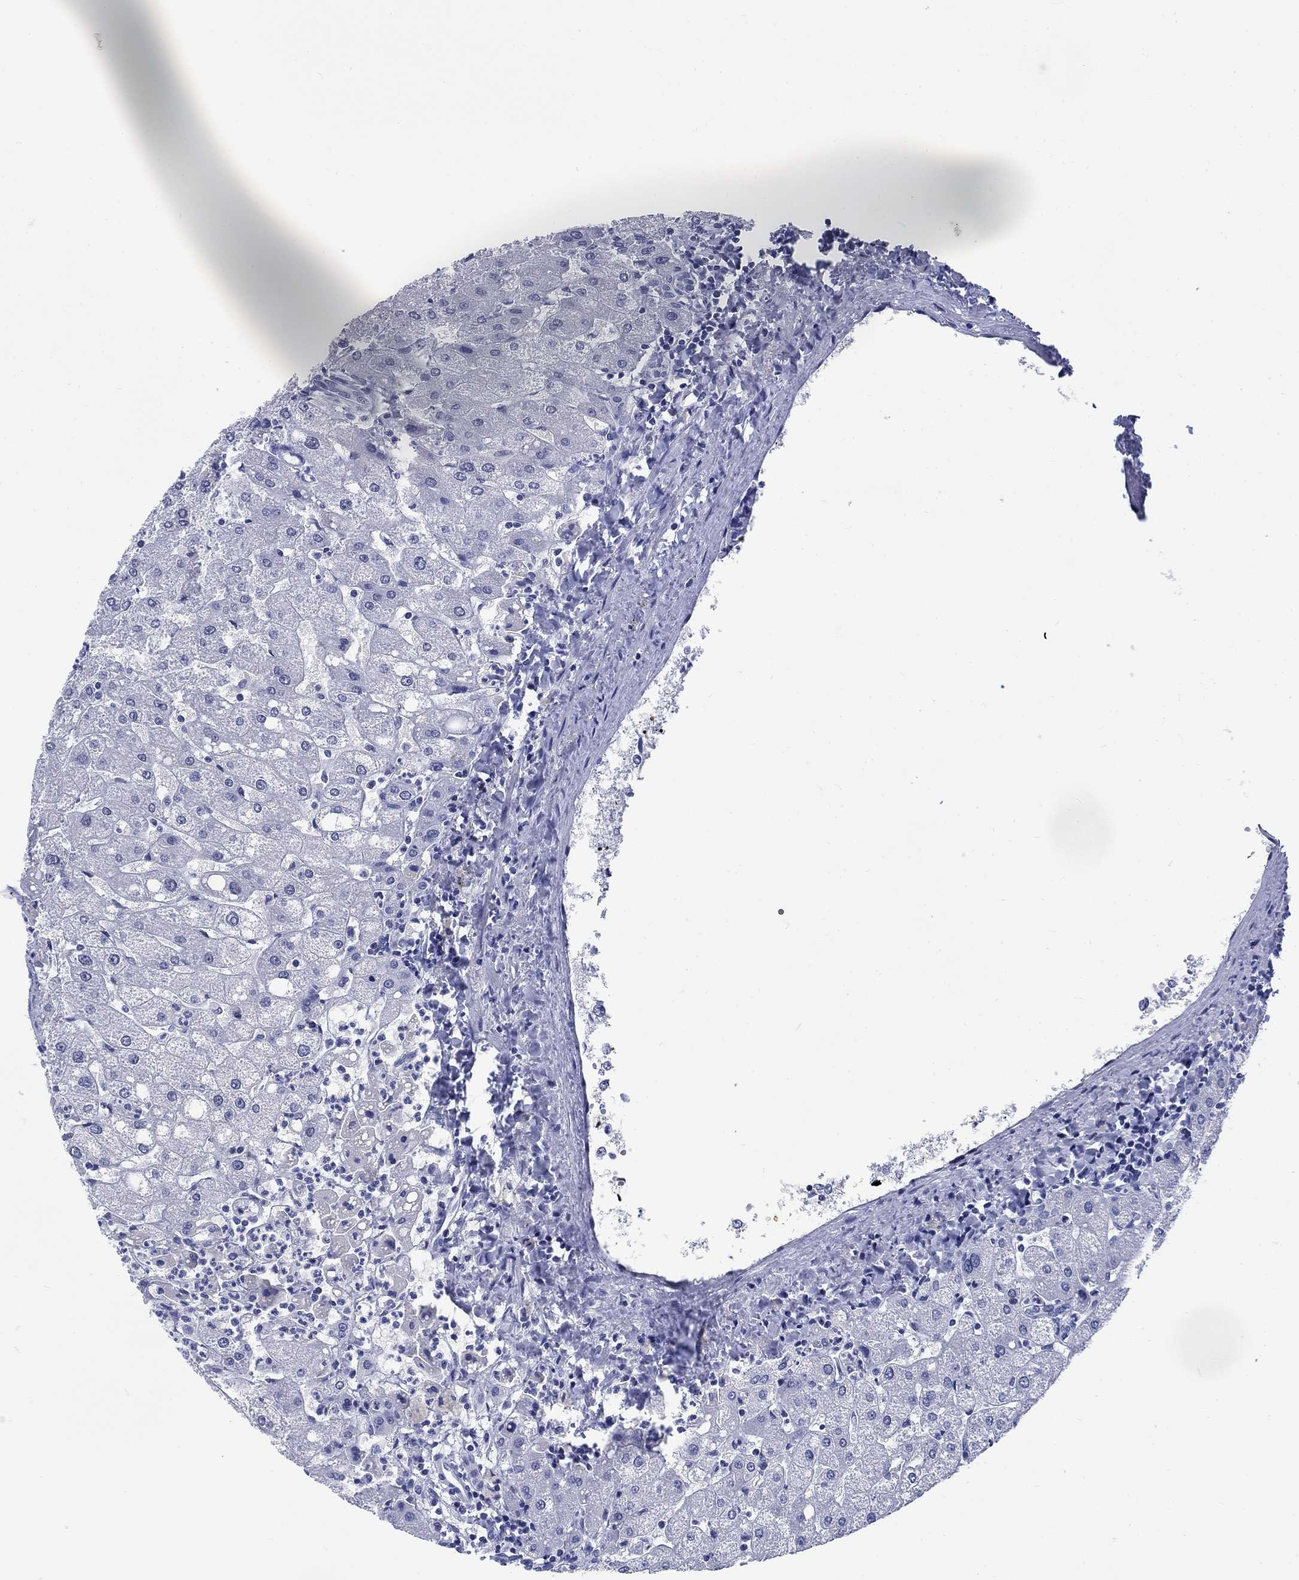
{"staining": {"intensity": "negative", "quantity": "none", "location": "none"}, "tissue": "liver", "cell_type": "Cholangiocytes", "image_type": "normal", "snomed": [{"axis": "morphology", "description": "Normal tissue, NOS"}, {"axis": "topography", "description": "Liver"}], "caption": "Cholangiocytes show no significant protein staining in benign liver. Nuclei are stained in blue.", "gene": "KRT76", "patient": {"sex": "male", "age": 67}}